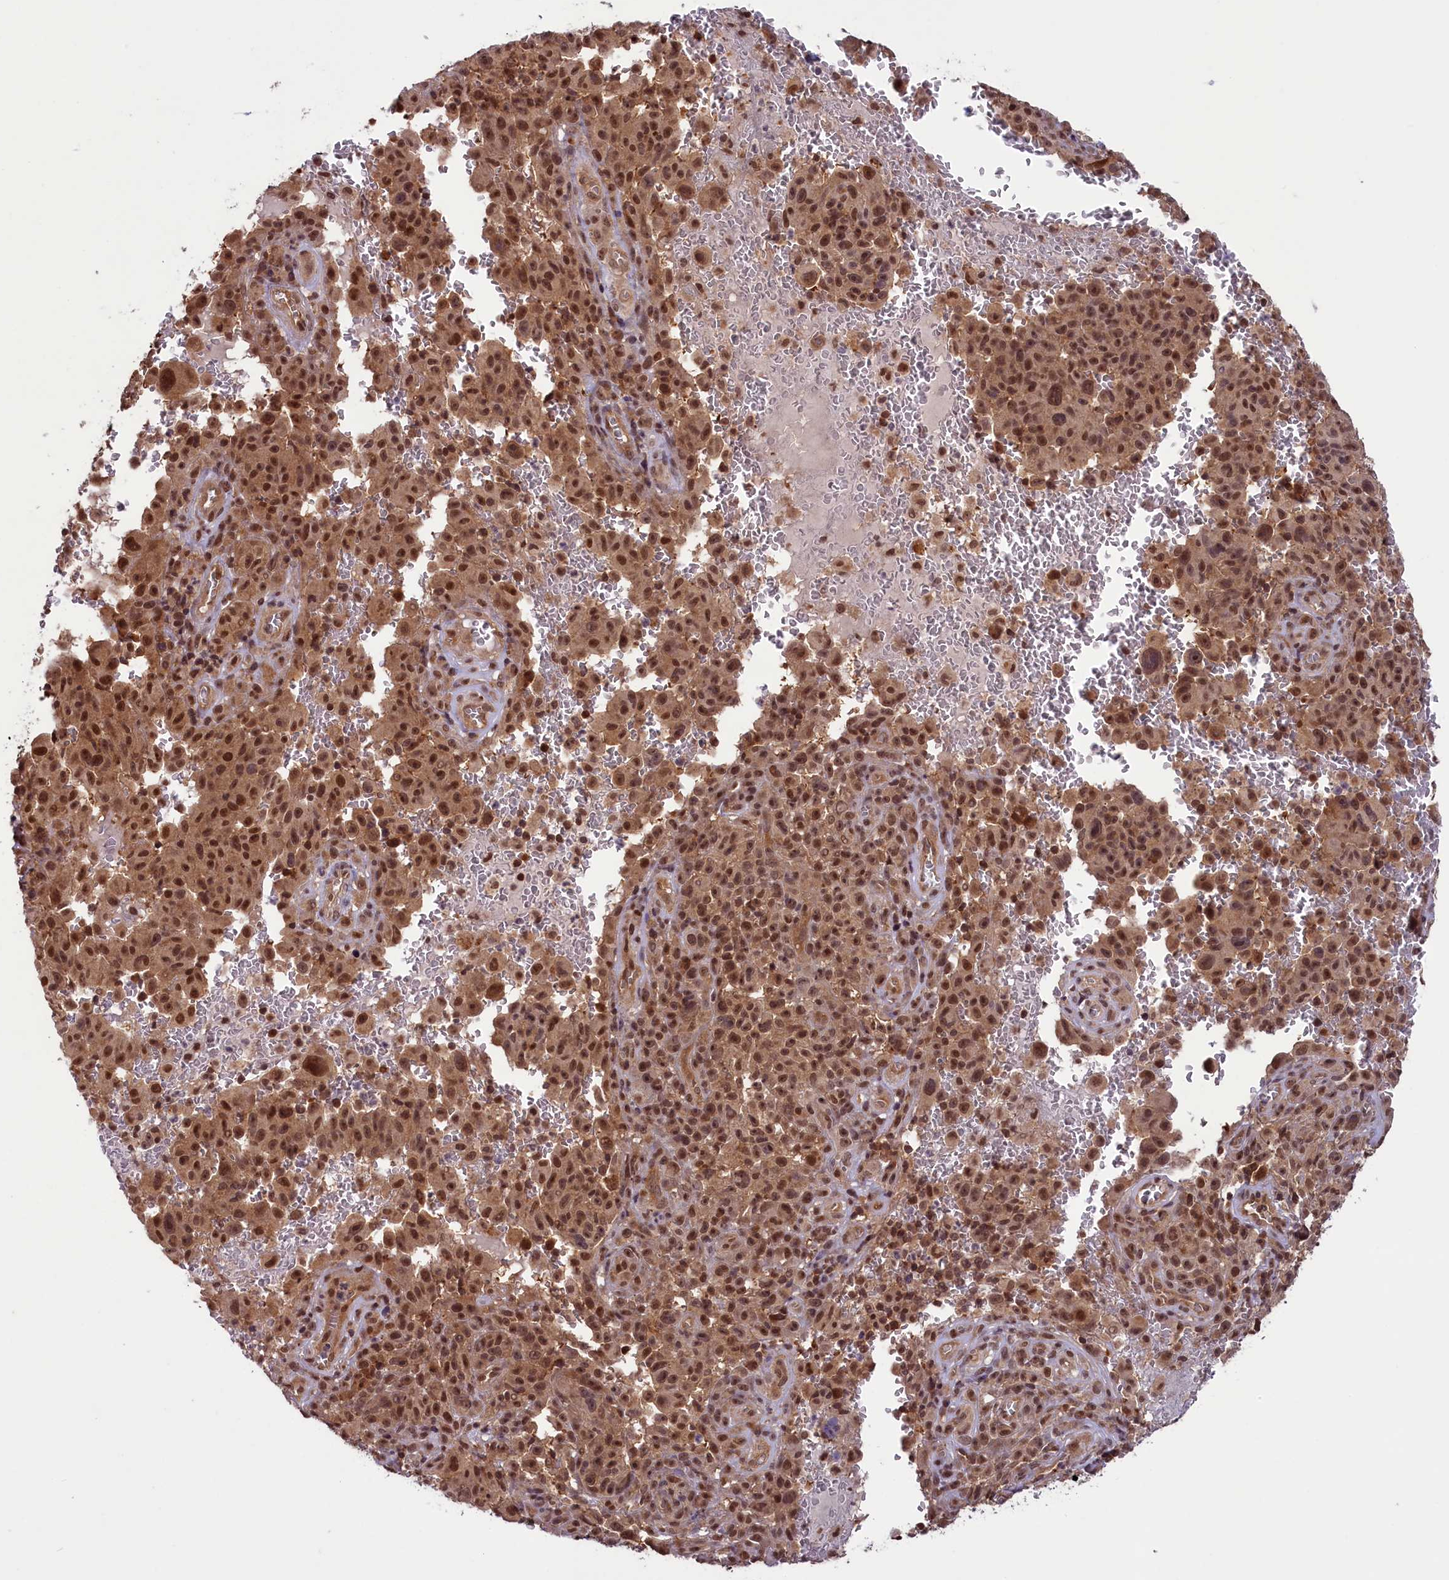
{"staining": {"intensity": "moderate", "quantity": ">75%", "location": "cytoplasmic/membranous,nuclear"}, "tissue": "melanoma", "cell_type": "Tumor cells", "image_type": "cancer", "snomed": [{"axis": "morphology", "description": "Malignant melanoma, NOS"}, {"axis": "topography", "description": "Skin"}], "caption": "Melanoma stained with a brown dye displays moderate cytoplasmic/membranous and nuclear positive positivity in about >75% of tumor cells.", "gene": "SLC7A6OS", "patient": {"sex": "female", "age": 82}}